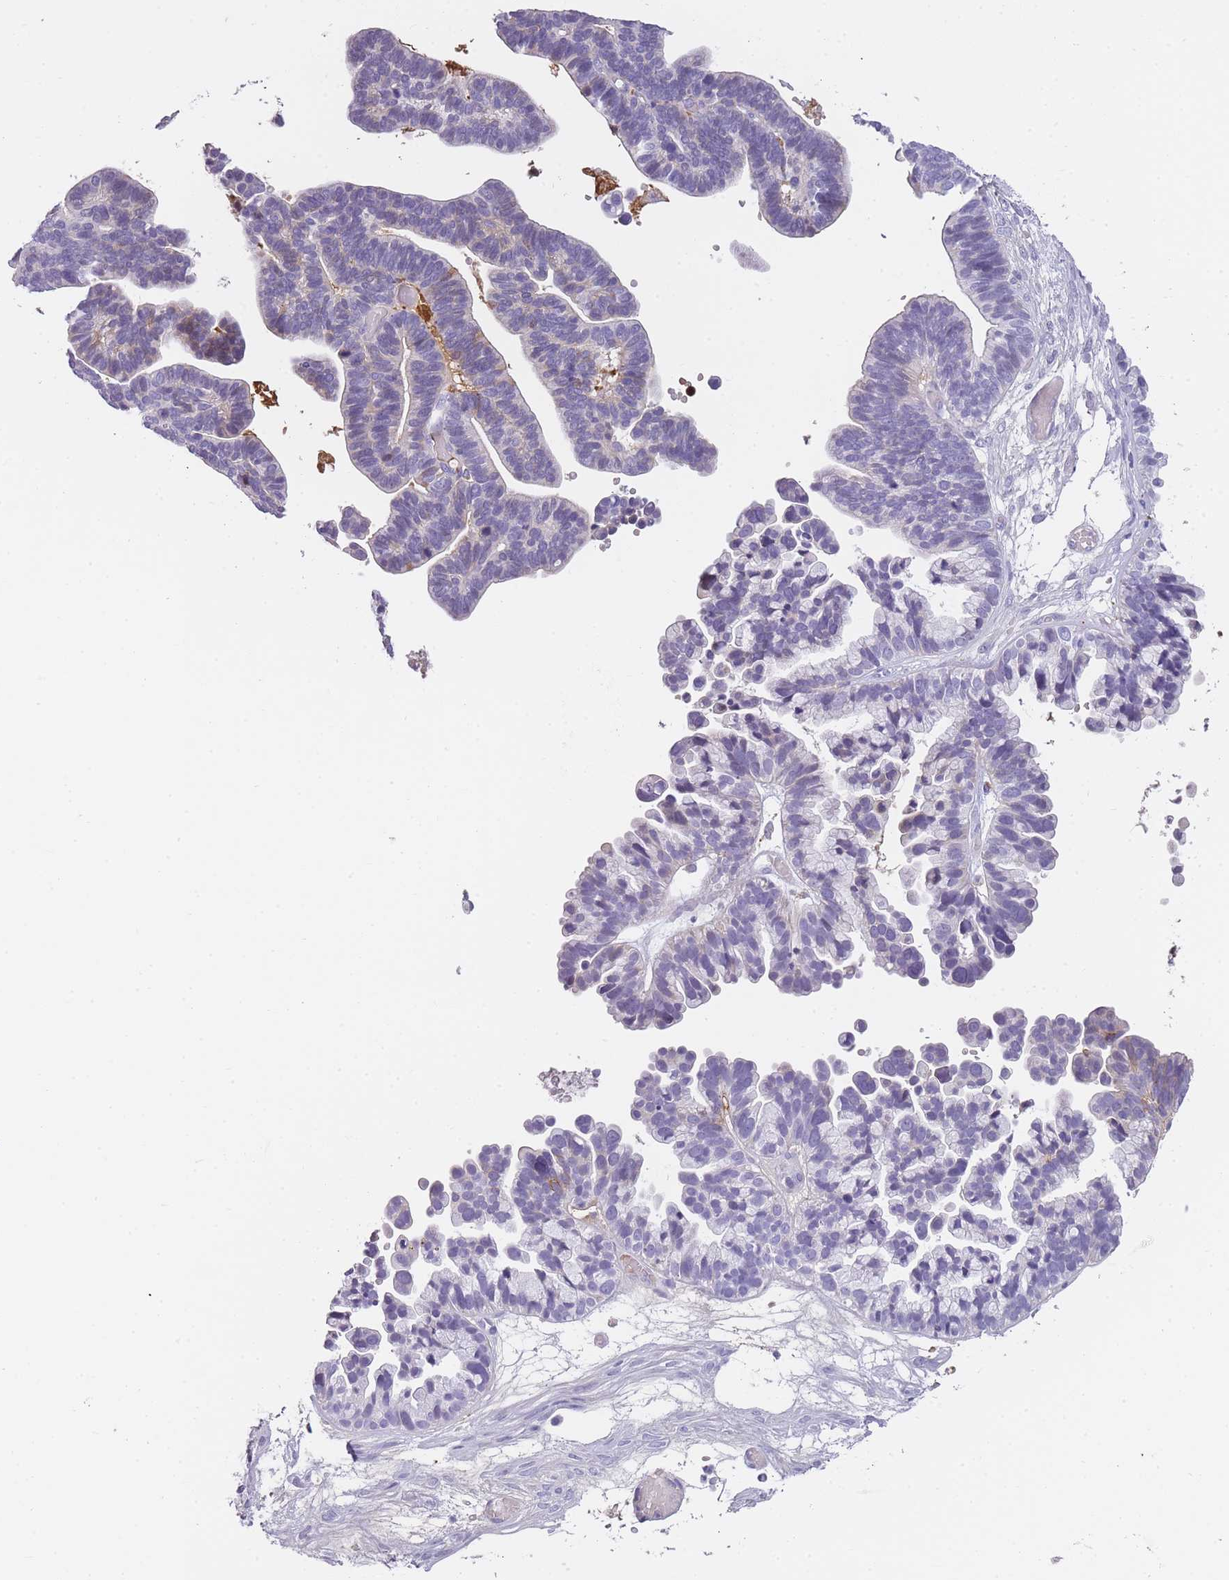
{"staining": {"intensity": "weak", "quantity": "<25%", "location": "cytoplasmic/membranous"}, "tissue": "ovarian cancer", "cell_type": "Tumor cells", "image_type": "cancer", "snomed": [{"axis": "morphology", "description": "Cystadenocarcinoma, serous, NOS"}, {"axis": "topography", "description": "Ovary"}], "caption": "A photomicrograph of human ovarian cancer (serous cystadenocarcinoma) is negative for staining in tumor cells.", "gene": "GNAT1", "patient": {"sex": "female", "age": 56}}